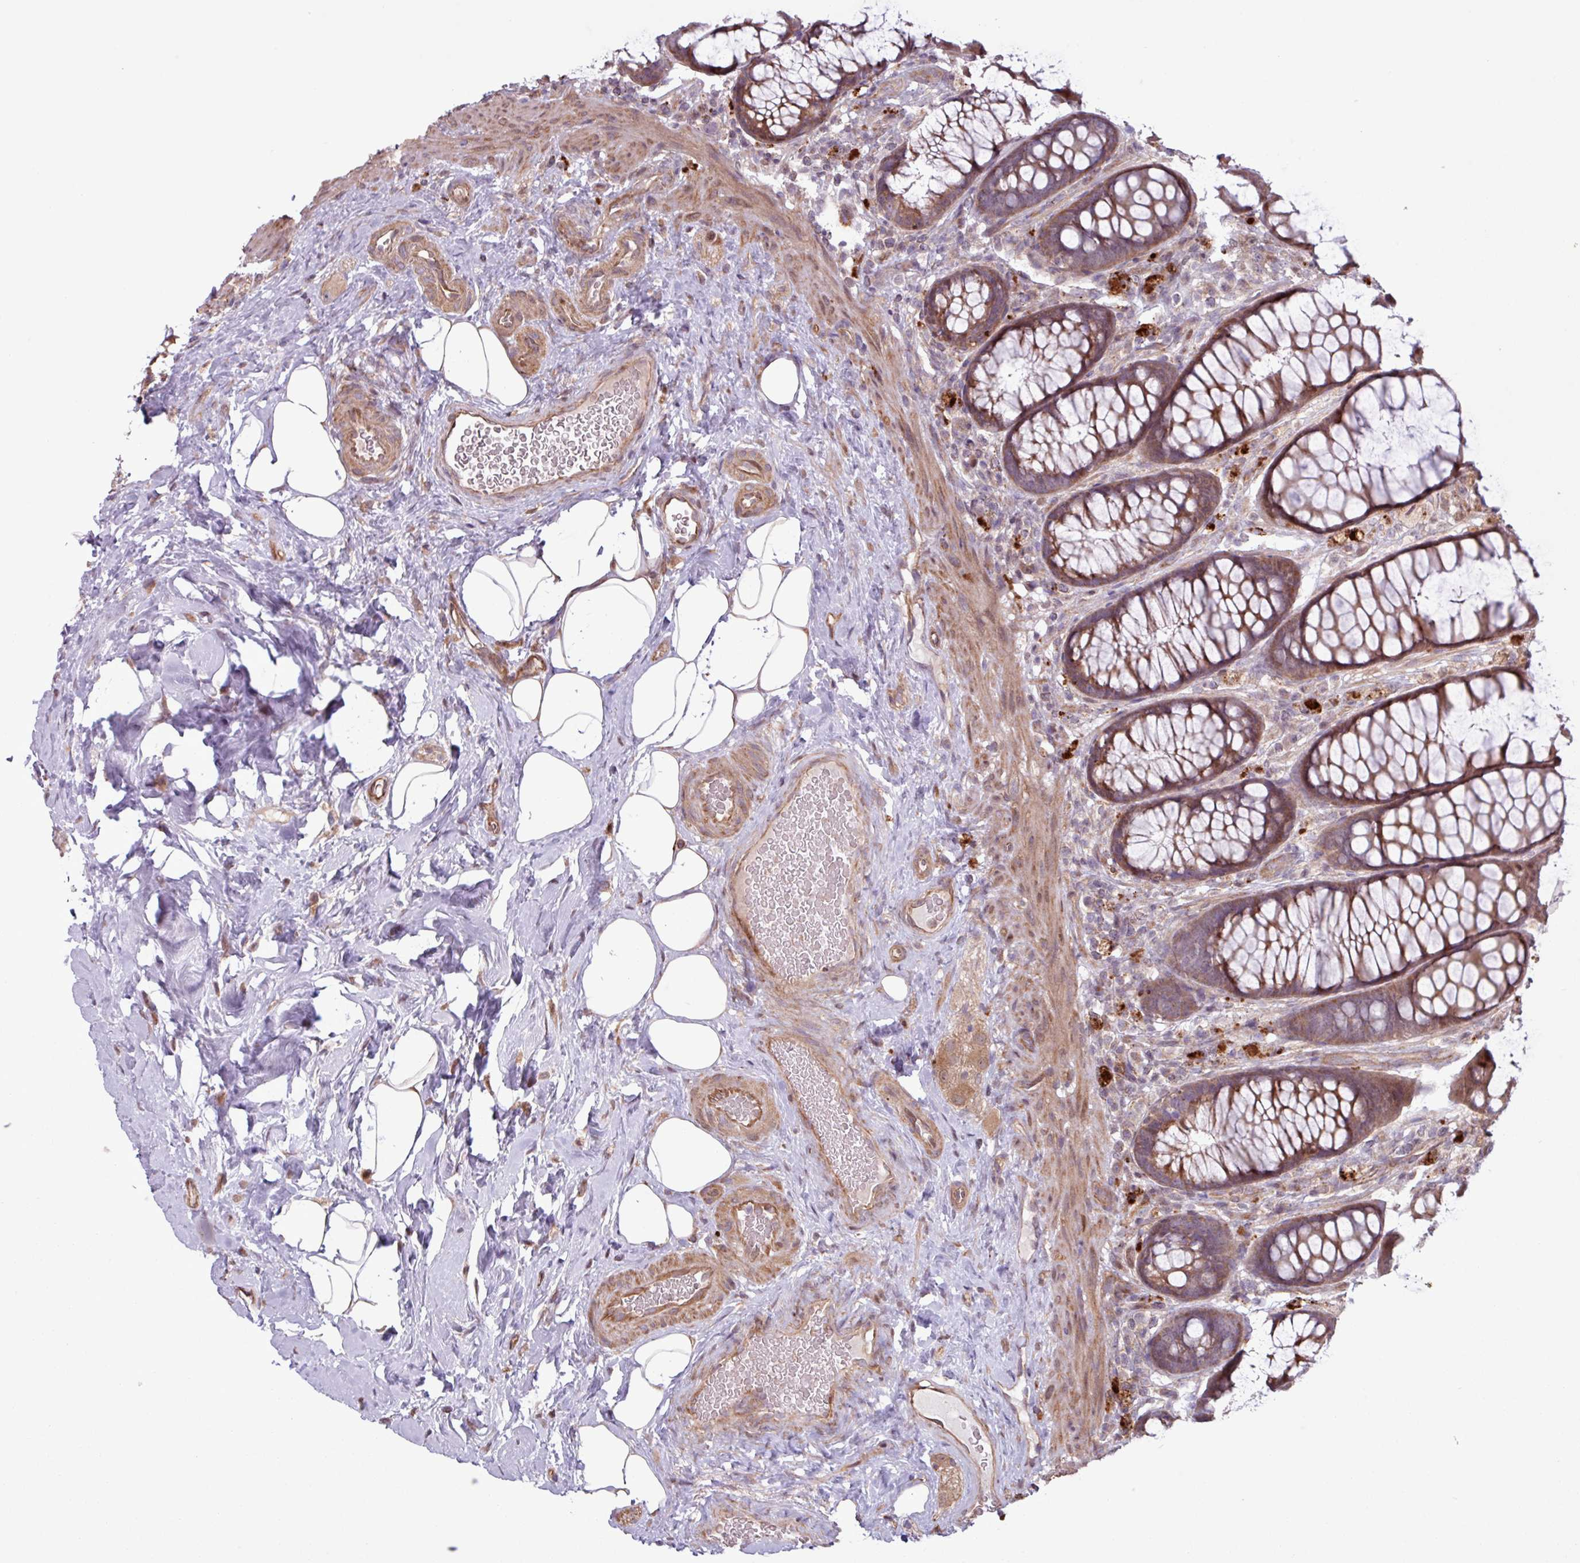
{"staining": {"intensity": "strong", "quantity": ">75%", "location": "cytoplasmic/membranous,nuclear"}, "tissue": "rectum", "cell_type": "Glandular cells", "image_type": "normal", "snomed": [{"axis": "morphology", "description": "Normal tissue, NOS"}, {"axis": "topography", "description": "Rectum"}], "caption": "A photomicrograph of rectum stained for a protein displays strong cytoplasmic/membranous,nuclear brown staining in glandular cells. The protein is stained brown, and the nuclei are stained in blue (DAB (3,3'-diaminobenzidine) IHC with brightfield microscopy, high magnification).", "gene": "PDPR", "patient": {"sex": "female", "age": 67}}